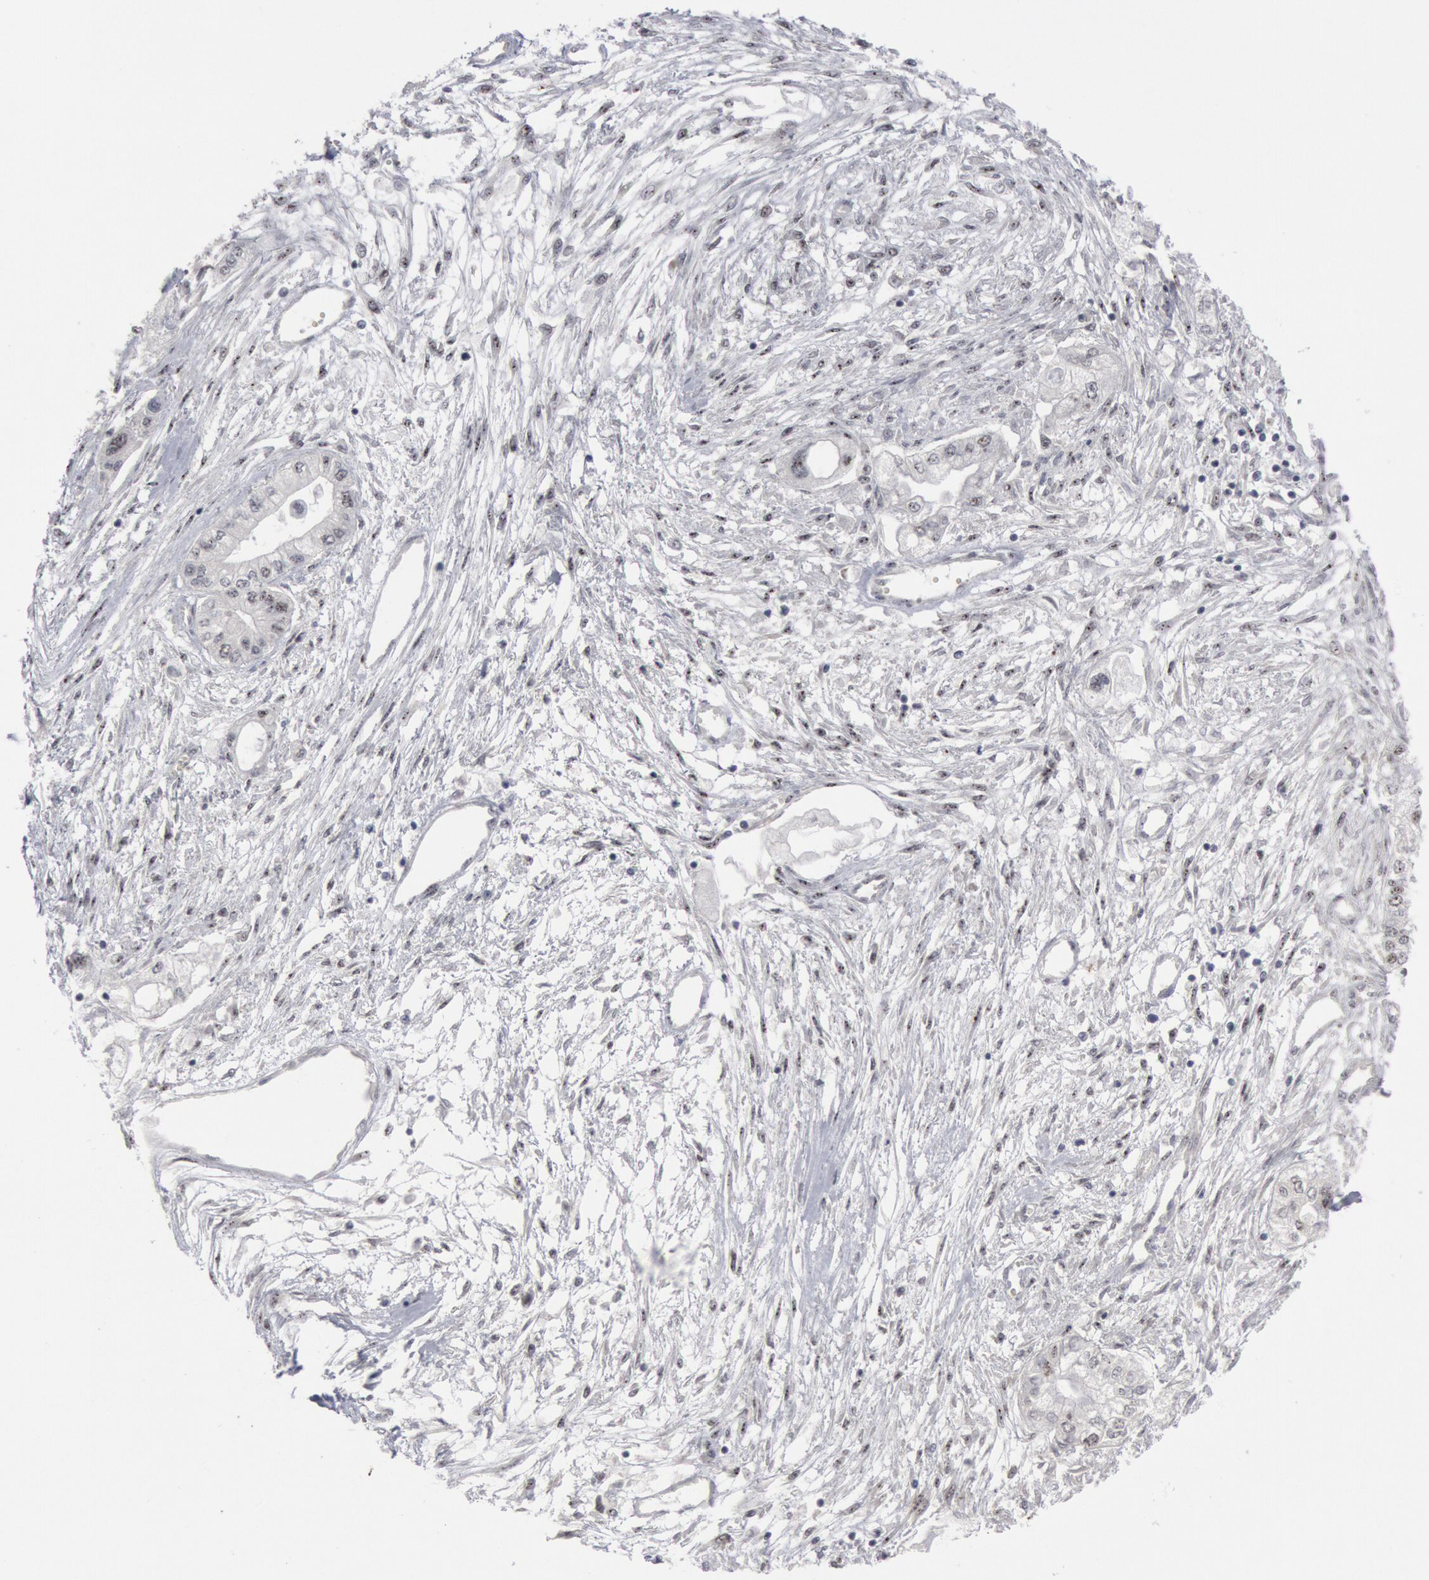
{"staining": {"intensity": "negative", "quantity": "none", "location": "none"}, "tissue": "pancreatic cancer", "cell_type": "Tumor cells", "image_type": "cancer", "snomed": [{"axis": "morphology", "description": "Adenocarcinoma, NOS"}, {"axis": "topography", "description": "Pancreas"}], "caption": "Pancreatic cancer was stained to show a protein in brown. There is no significant expression in tumor cells.", "gene": "FOXO1", "patient": {"sex": "male", "age": 79}}